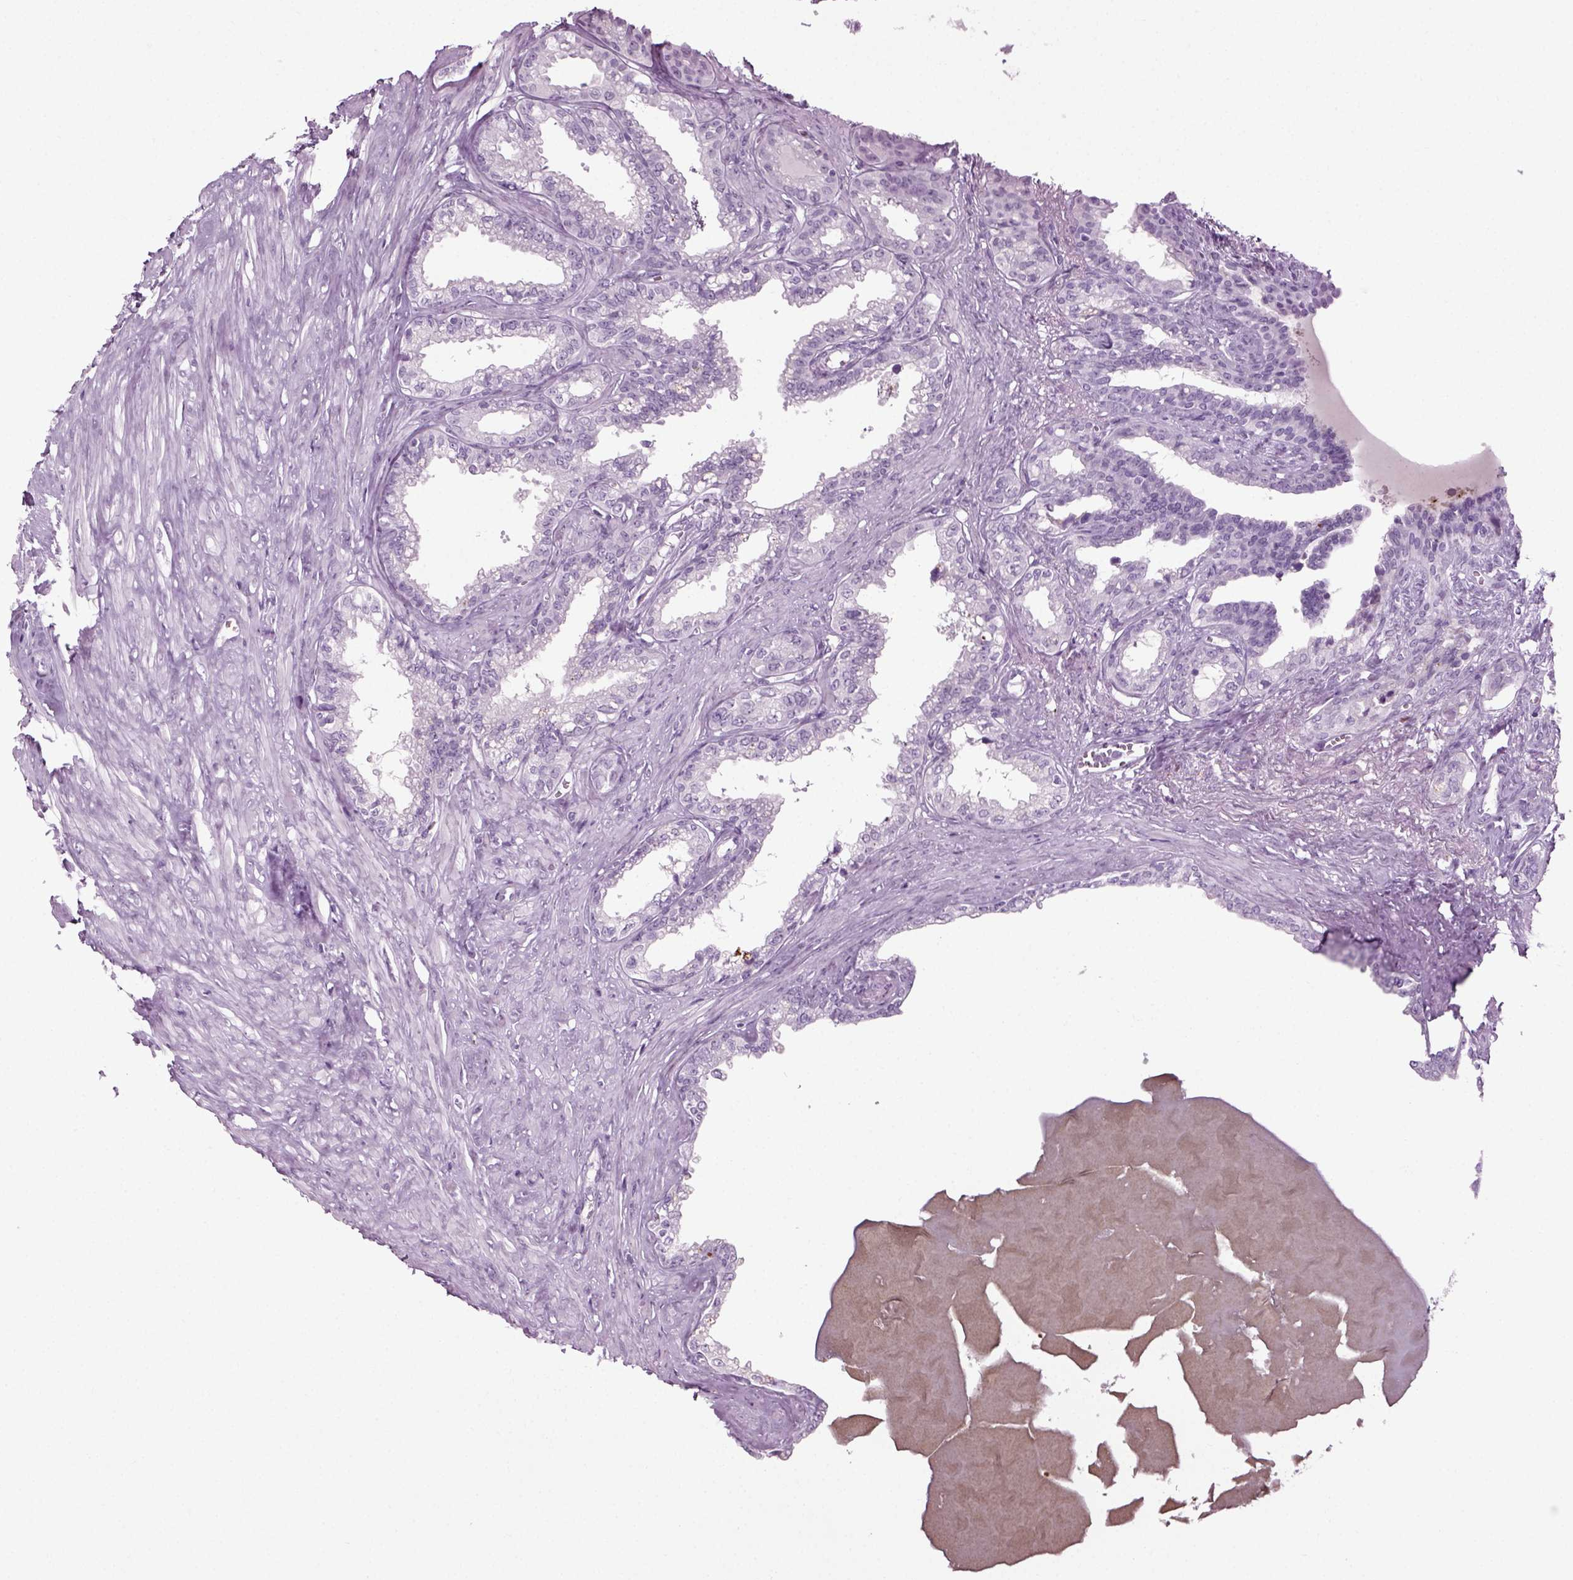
{"staining": {"intensity": "negative", "quantity": "none", "location": "none"}, "tissue": "seminal vesicle", "cell_type": "Glandular cells", "image_type": "normal", "snomed": [{"axis": "morphology", "description": "Normal tissue, NOS"}, {"axis": "morphology", "description": "Urothelial carcinoma, NOS"}, {"axis": "topography", "description": "Urinary bladder"}, {"axis": "topography", "description": "Seminal veicle"}], "caption": "Micrograph shows no significant protein positivity in glandular cells of normal seminal vesicle.", "gene": "PRLH", "patient": {"sex": "male", "age": 76}}